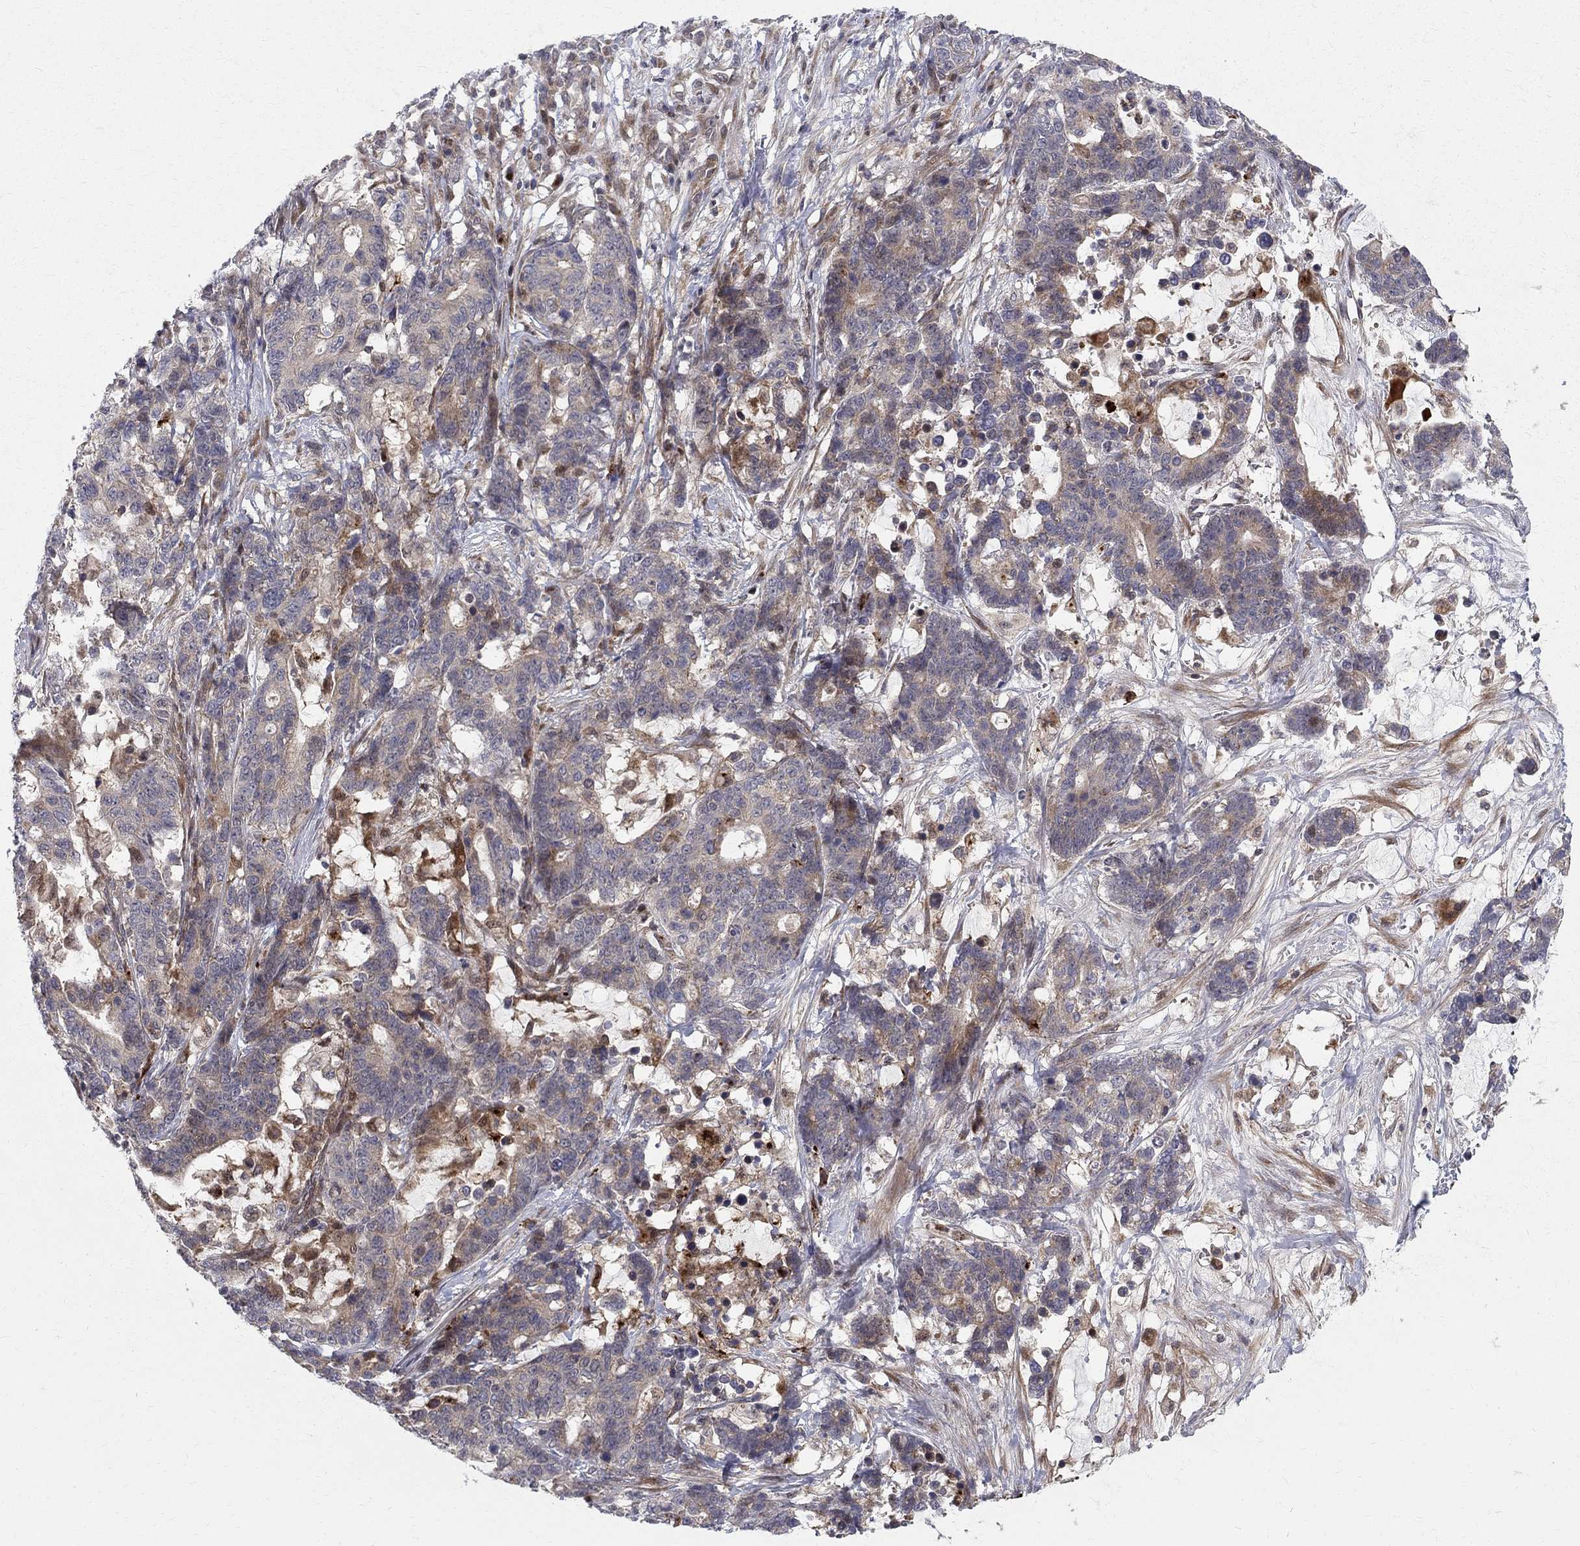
{"staining": {"intensity": "moderate", "quantity": "25%-75%", "location": "cytoplasmic/membranous"}, "tissue": "stomach cancer", "cell_type": "Tumor cells", "image_type": "cancer", "snomed": [{"axis": "morphology", "description": "Normal tissue, NOS"}, {"axis": "morphology", "description": "Adenocarcinoma, NOS"}, {"axis": "topography", "description": "Stomach"}], "caption": "Stomach cancer stained for a protein shows moderate cytoplasmic/membranous positivity in tumor cells.", "gene": "WDR19", "patient": {"sex": "female", "age": 64}}